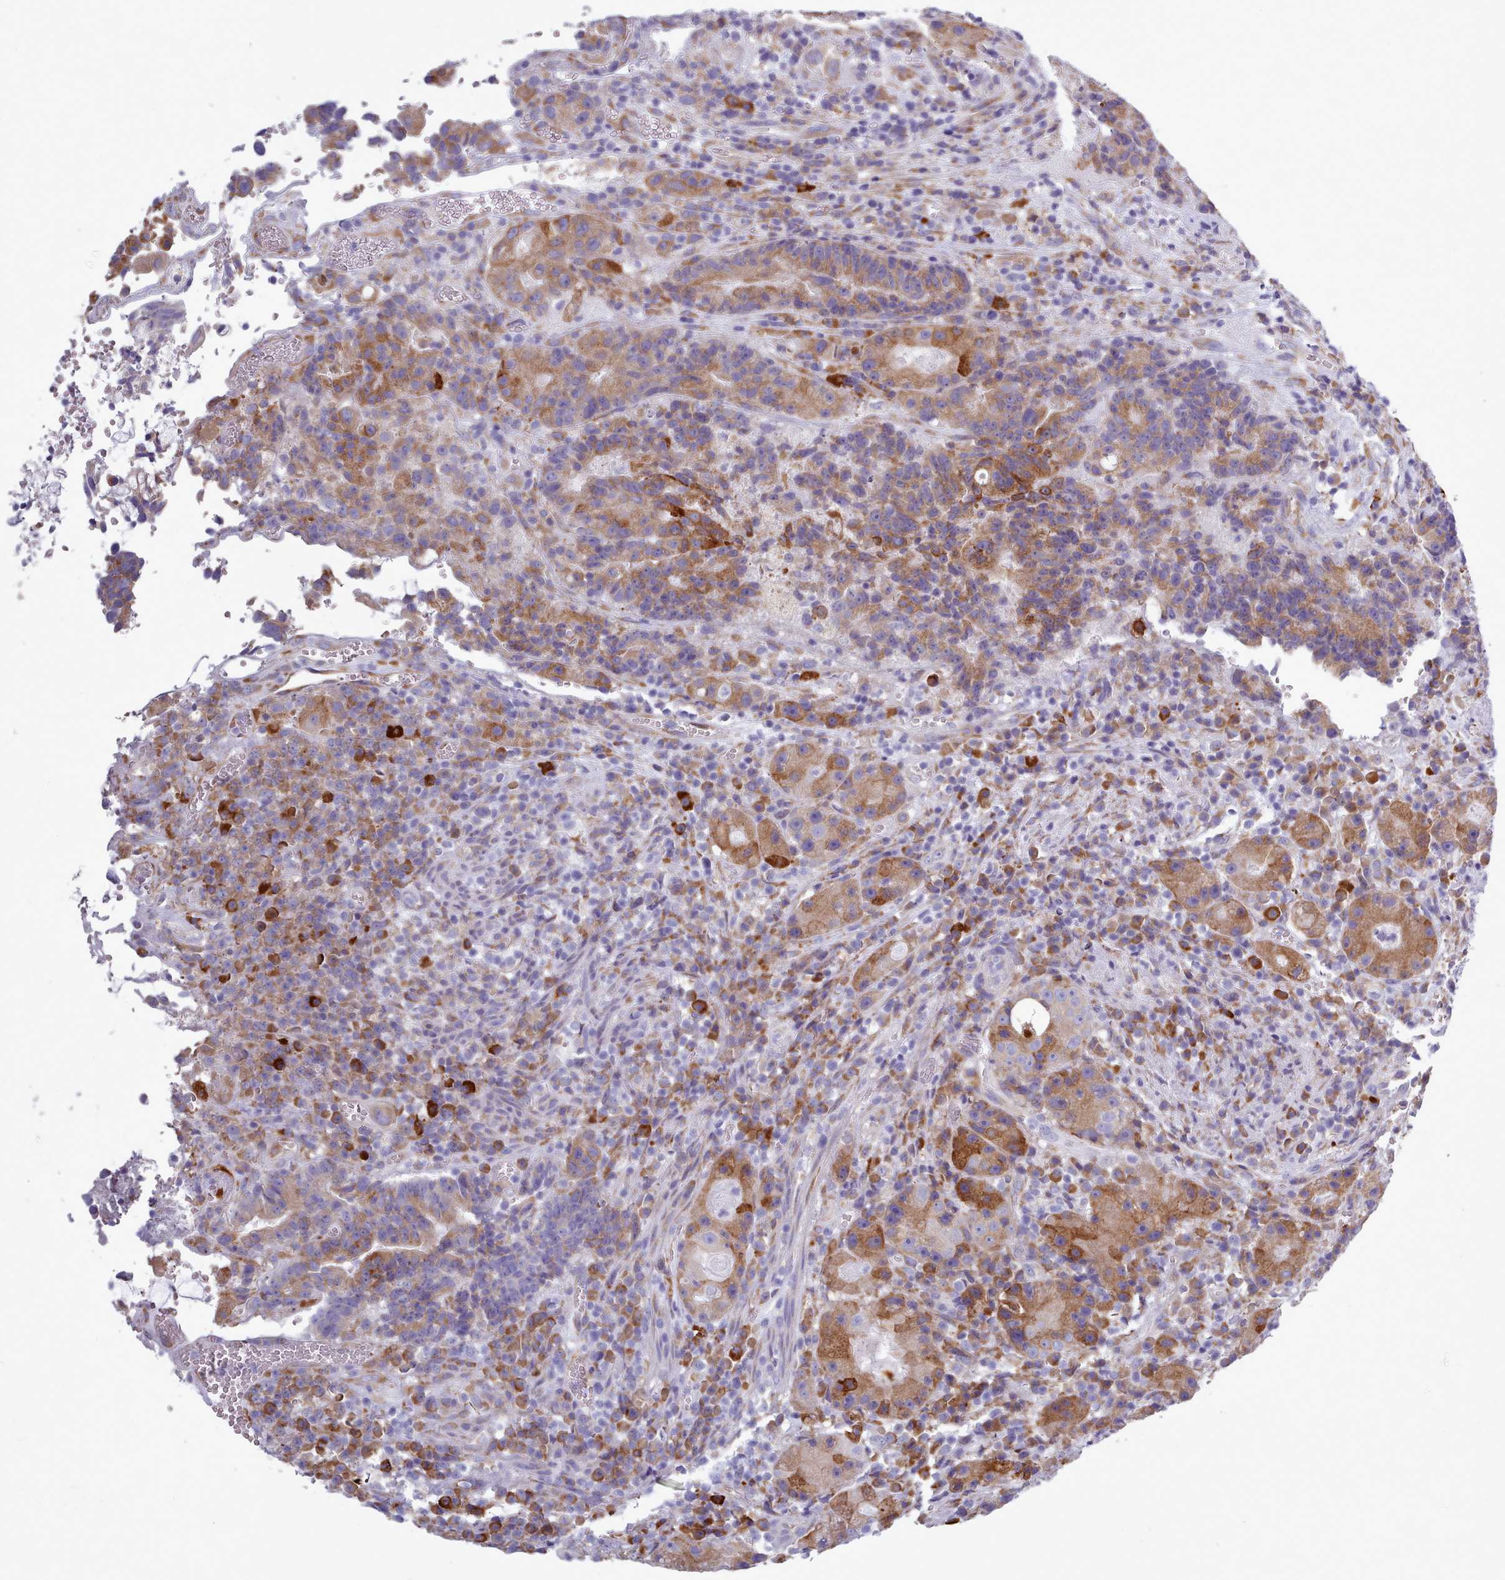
{"staining": {"intensity": "moderate", "quantity": ">75%", "location": "cytoplasmic/membranous"}, "tissue": "colorectal cancer", "cell_type": "Tumor cells", "image_type": "cancer", "snomed": [{"axis": "morphology", "description": "Adenocarcinoma, NOS"}, {"axis": "topography", "description": "Rectum"}], "caption": "Immunohistochemical staining of colorectal cancer exhibits medium levels of moderate cytoplasmic/membranous positivity in about >75% of tumor cells.", "gene": "XKR8", "patient": {"sex": "male", "age": 69}}